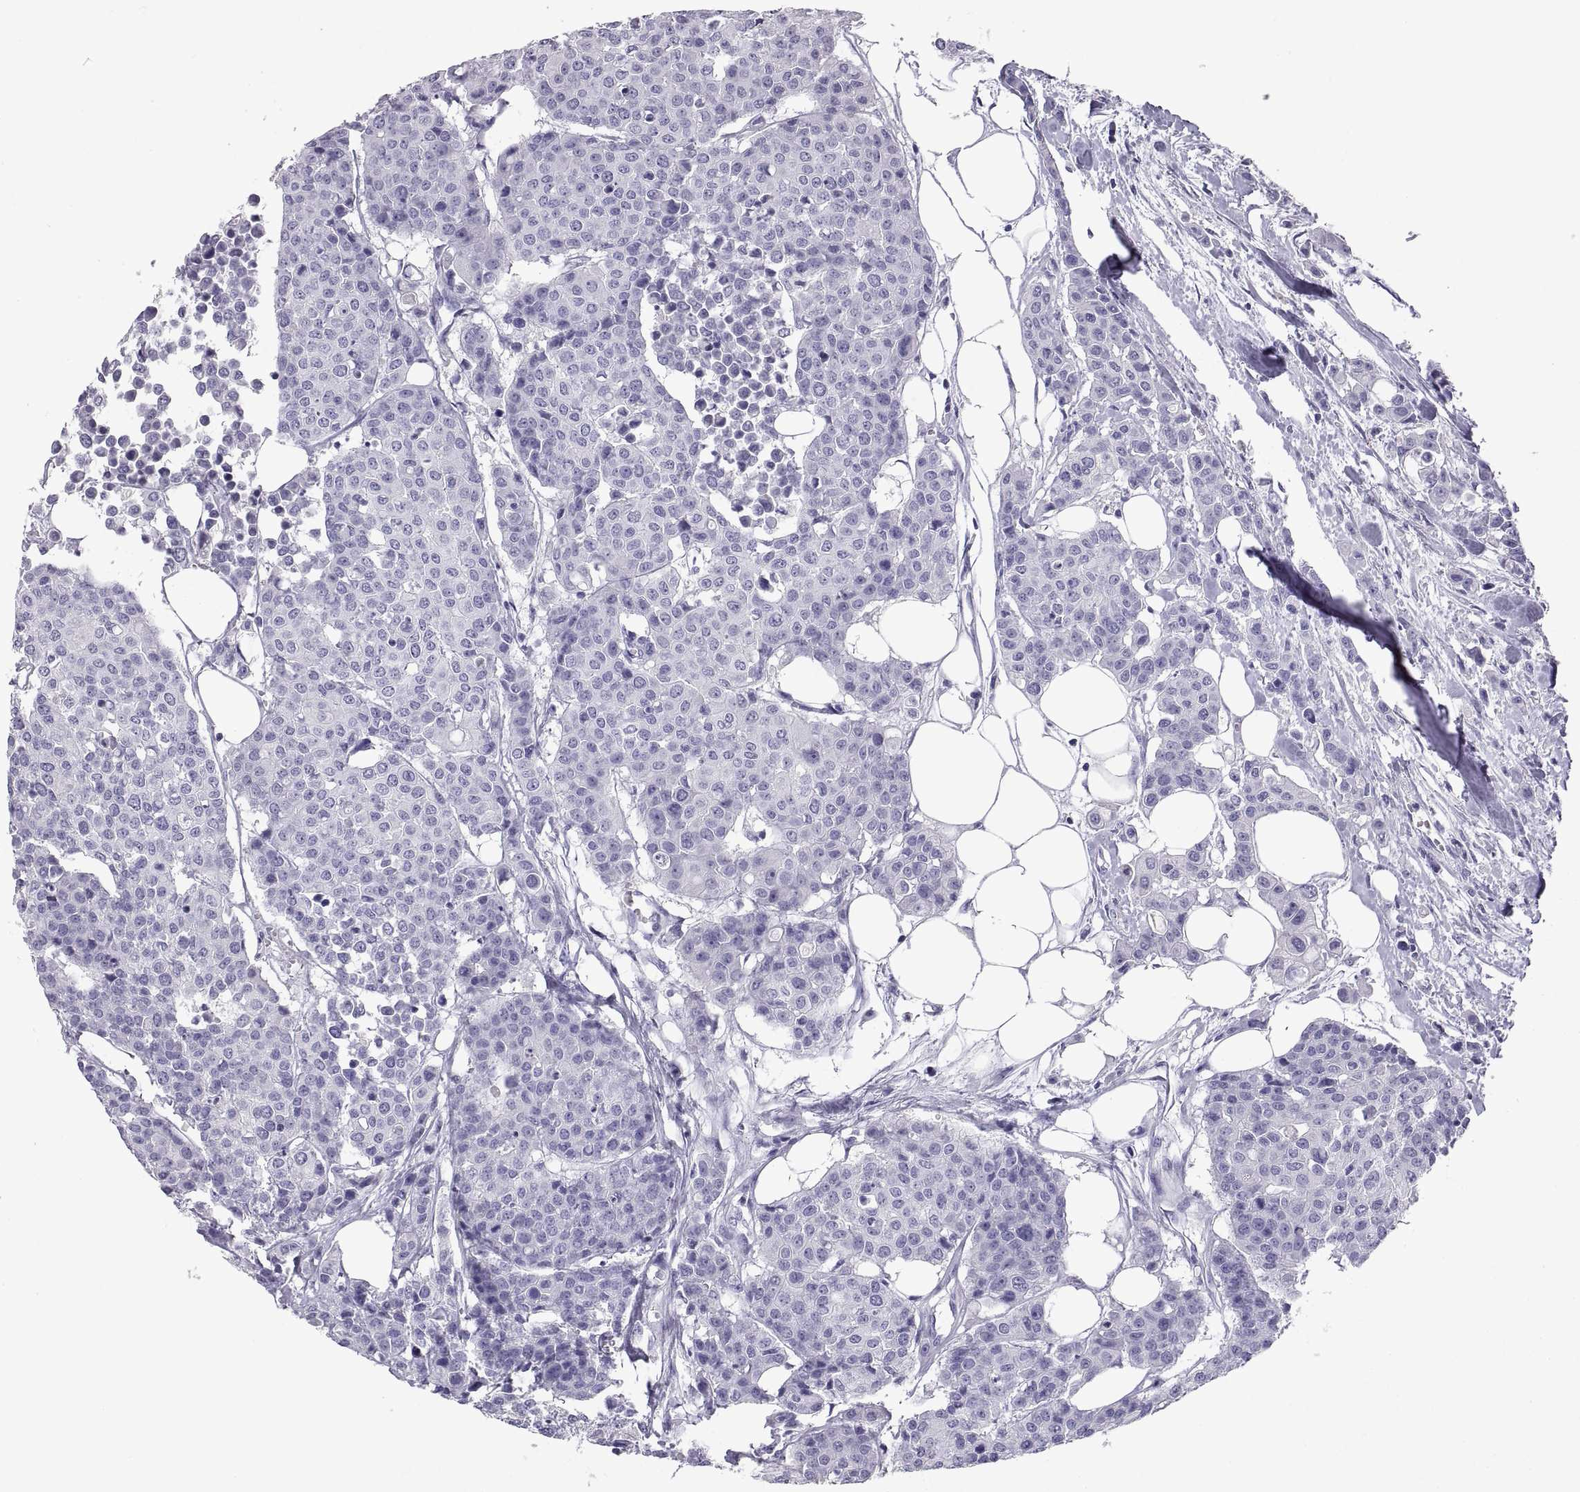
{"staining": {"intensity": "negative", "quantity": "none", "location": "none"}, "tissue": "carcinoid", "cell_type": "Tumor cells", "image_type": "cancer", "snomed": [{"axis": "morphology", "description": "Carcinoid, malignant, NOS"}, {"axis": "topography", "description": "Colon"}], "caption": "The image demonstrates no significant positivity in tumor cells of carcinoid. (DAB IHC with hematoxylin counter stain).", "gene": "RLBP1", "patient": {"sex": "male", "age": 81}}